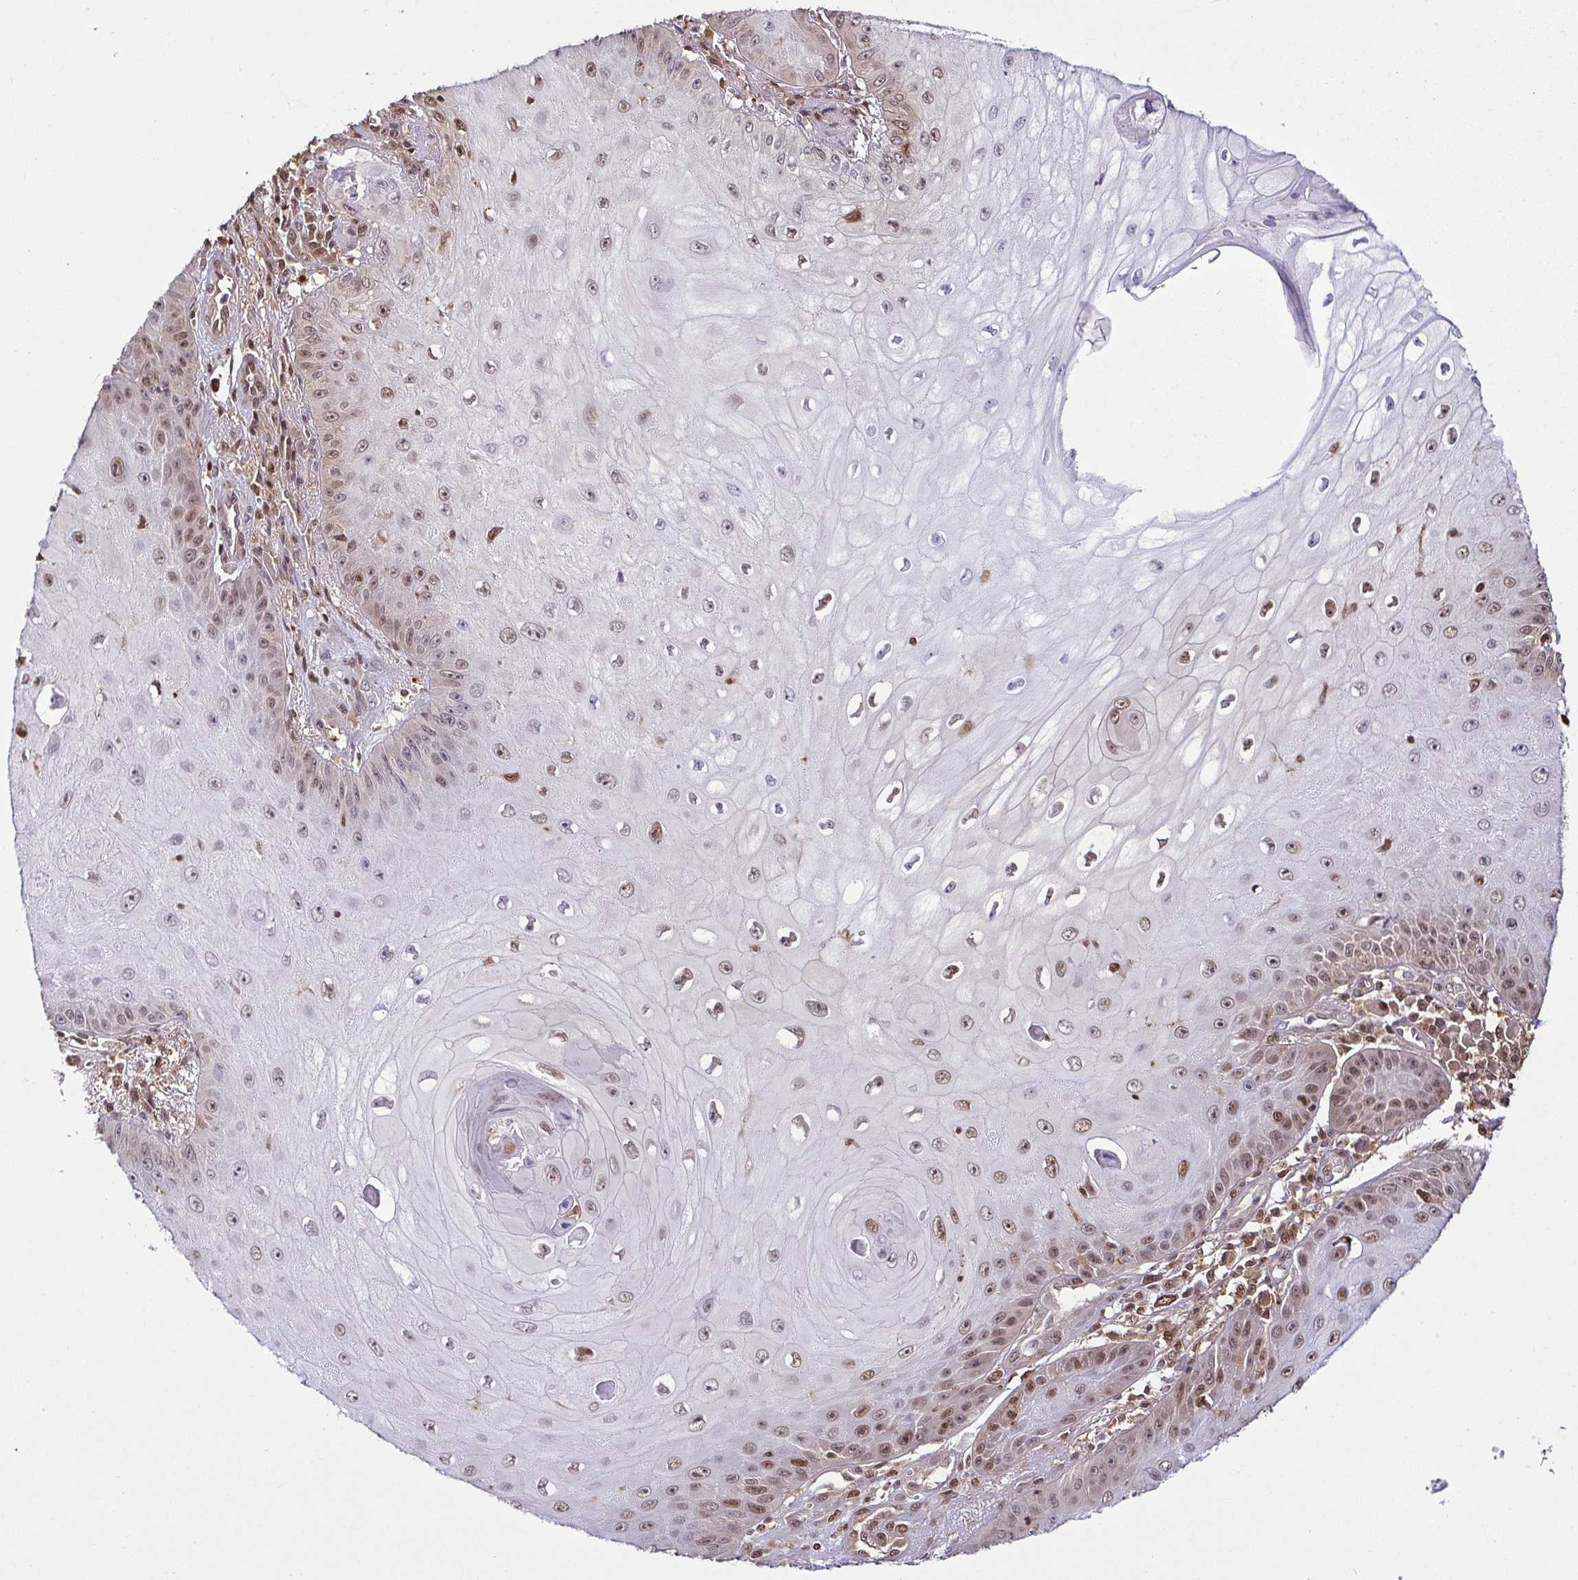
{"staining": {"intensity": "moderate", "quantity": "25%-75%", "location": "nuclear"}, "tissue": "skin cancer", "cell_type": "Tumor cells", "image_type": "cancer", "snomed": [{"axis": "morphology", "description": "Squamous cell carcinoma, NOS"}, {"axis": "topography", "description": "Skin"}], "caption": "Tumor cells reveal medium levels of moderate nuclear expression in about 25%-75% of cells in human skin squamous cell carcinoma.", "gene": "PSMB9", "patient": {"sex": "male", "age": 70}}